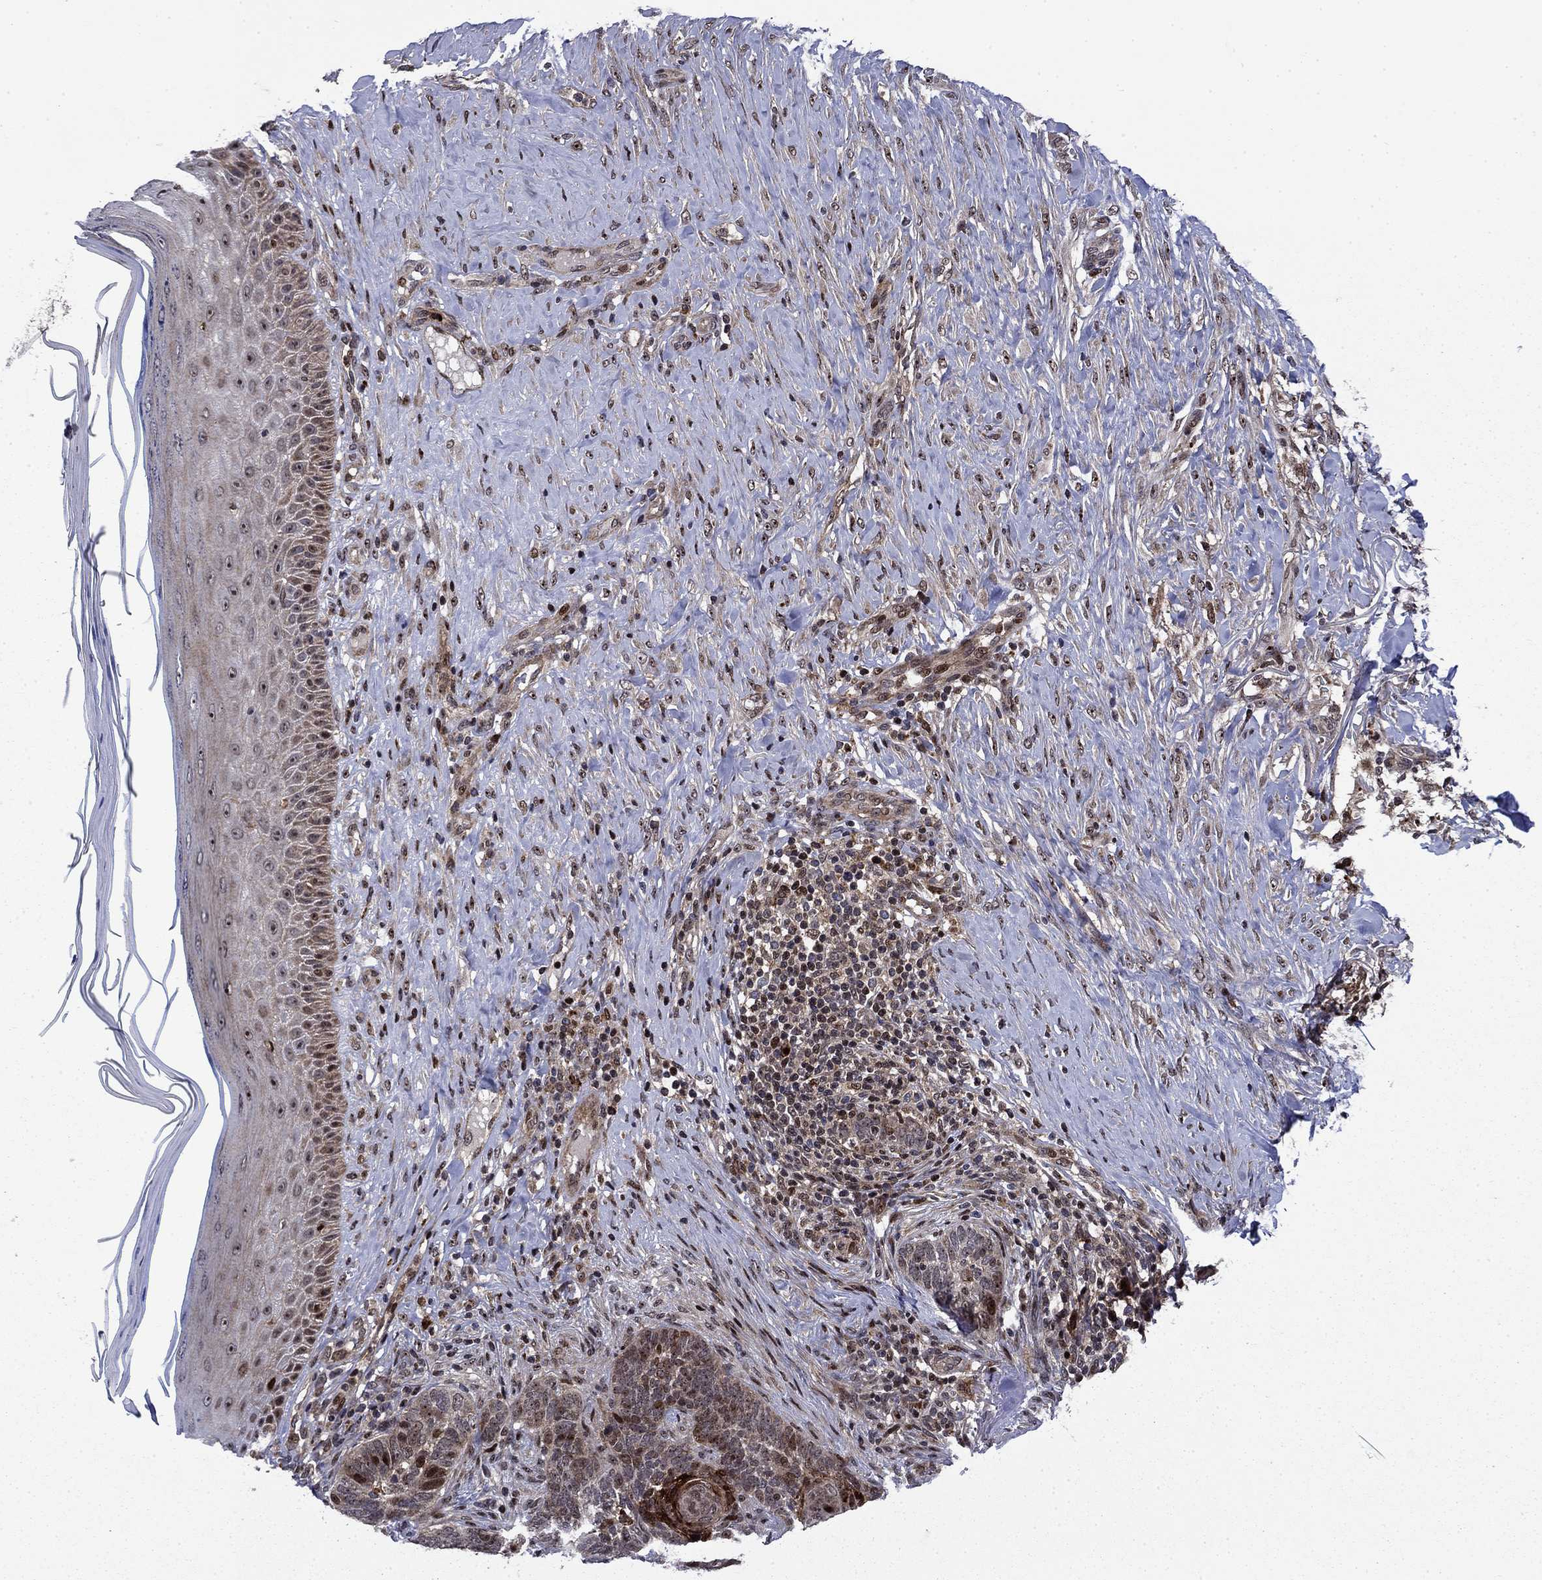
{"staining": {"intensity": "strong", "quantity": "<25%", "location": "cytoplasmic/membranous,nuclear"}, "tissue": "skin cancer", "cell_type": "Tumor cells", "image_type": "cancer", "snomed": [{"axis": "morphology", "description": "Normal tissue, NOS"}, {"axis": "morphology", "description": "Basal cell carcinoma"}, {"axis": "topography", "description": "Skin"}], "caption": "An immunohistochemistry histopathology image of tumor tissue is shown. Protein staining in brown highlights strong cytoplasmic/membranous and nuclear positivity in skin cancer within tumor cells.", "gene": "AGTPBP1", "patient": {"sex": "male", "age": 46}}